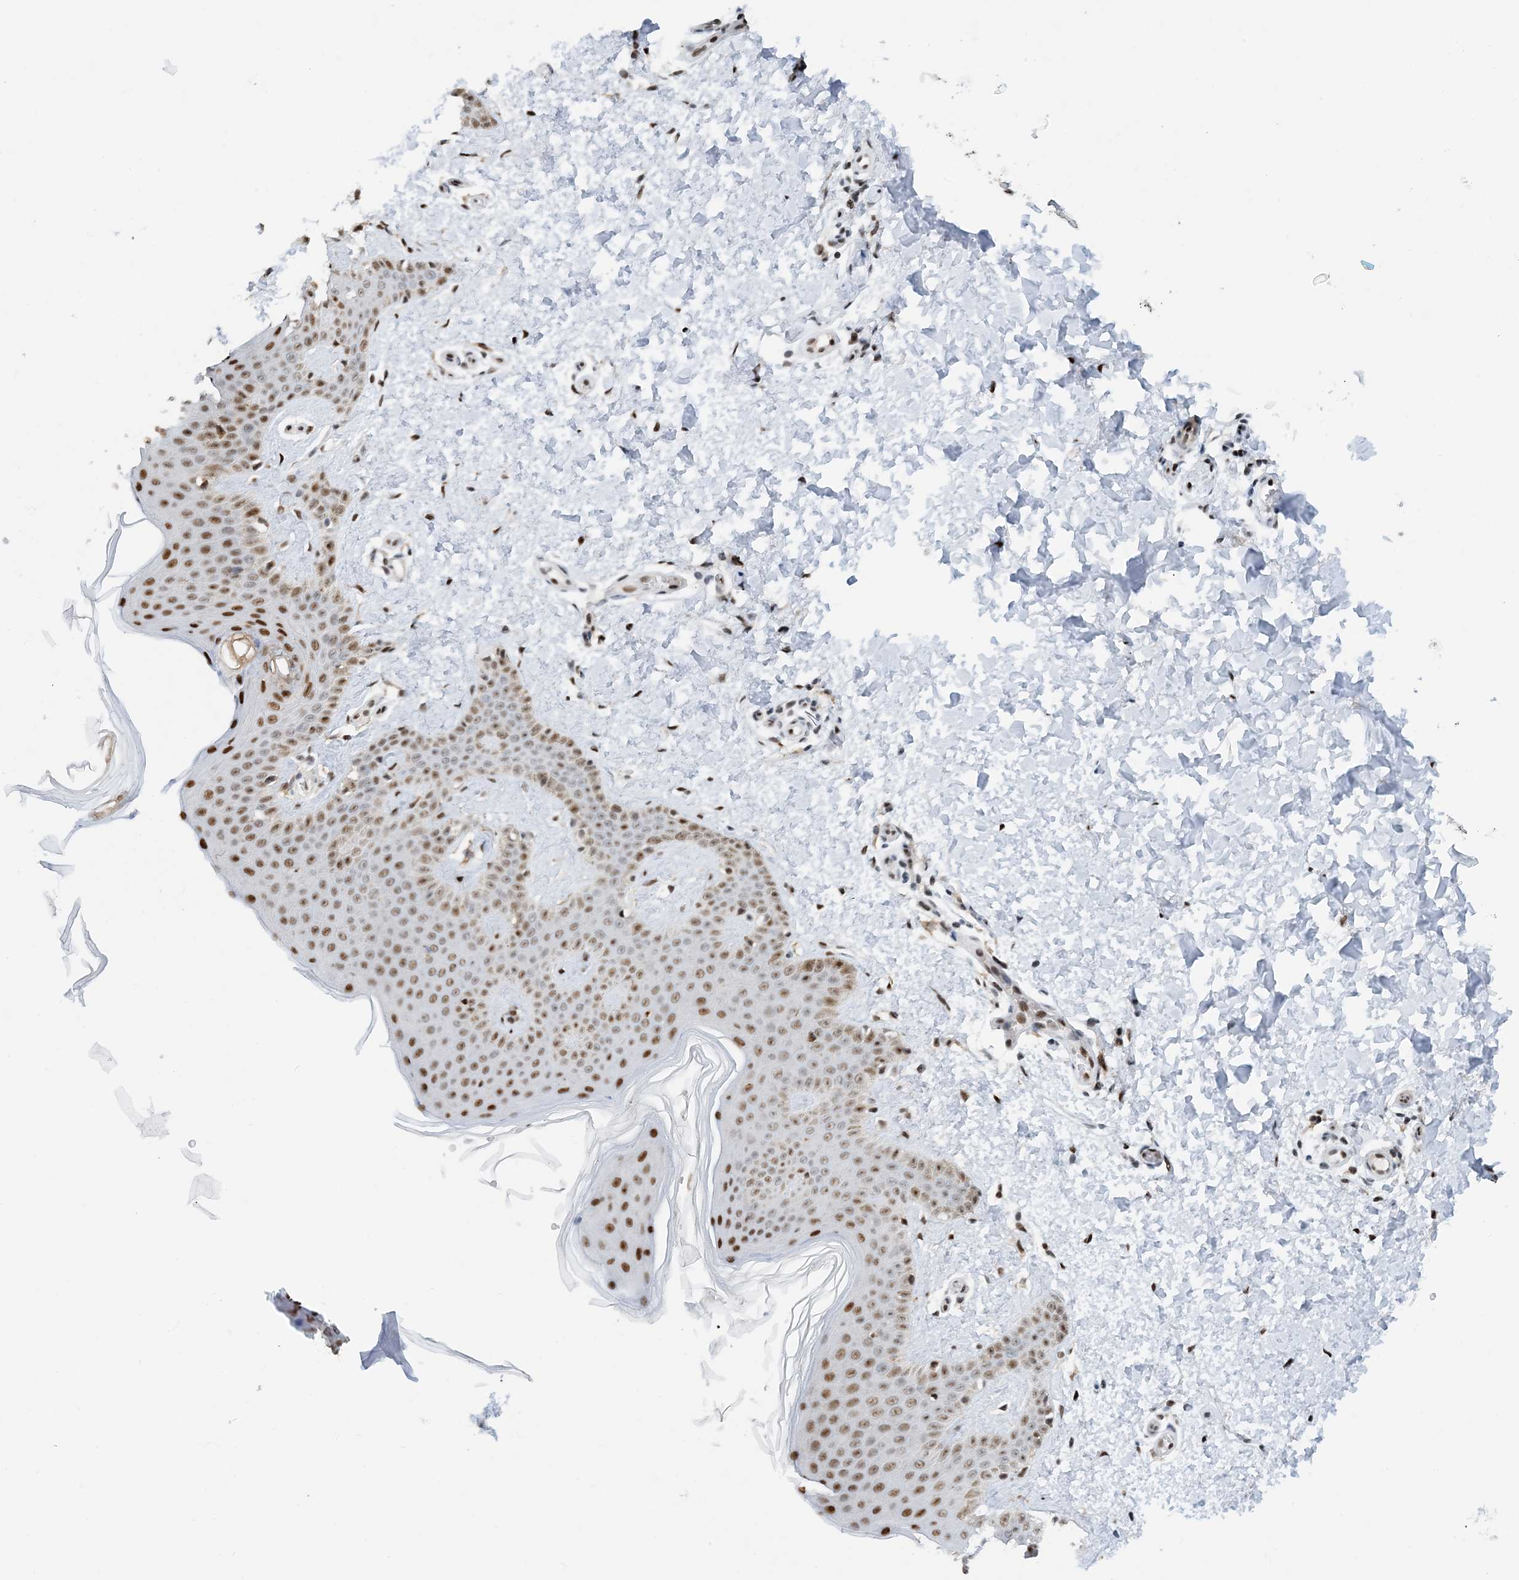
{"staining": {"intensity": "strong", "quantity": ">75%", "location": "nuclear"}, "tissue": "skin", "cell_type": "Fibroblasts", "image_type": "normal", "snomed": [{"axis": "morphology", "description": "Normal tissue, NOS"}, {"axis": "topography", "description": "Skin"}], "caption": "The photomicrograph displays staining of benign skin, revealing strong nuclear protein expression (brown color) within fibroblasts. (IHC, brightfield microscopy, high magnification).", "gene": "HEMK1", "patient": {"sex": "male", "age": 36}}